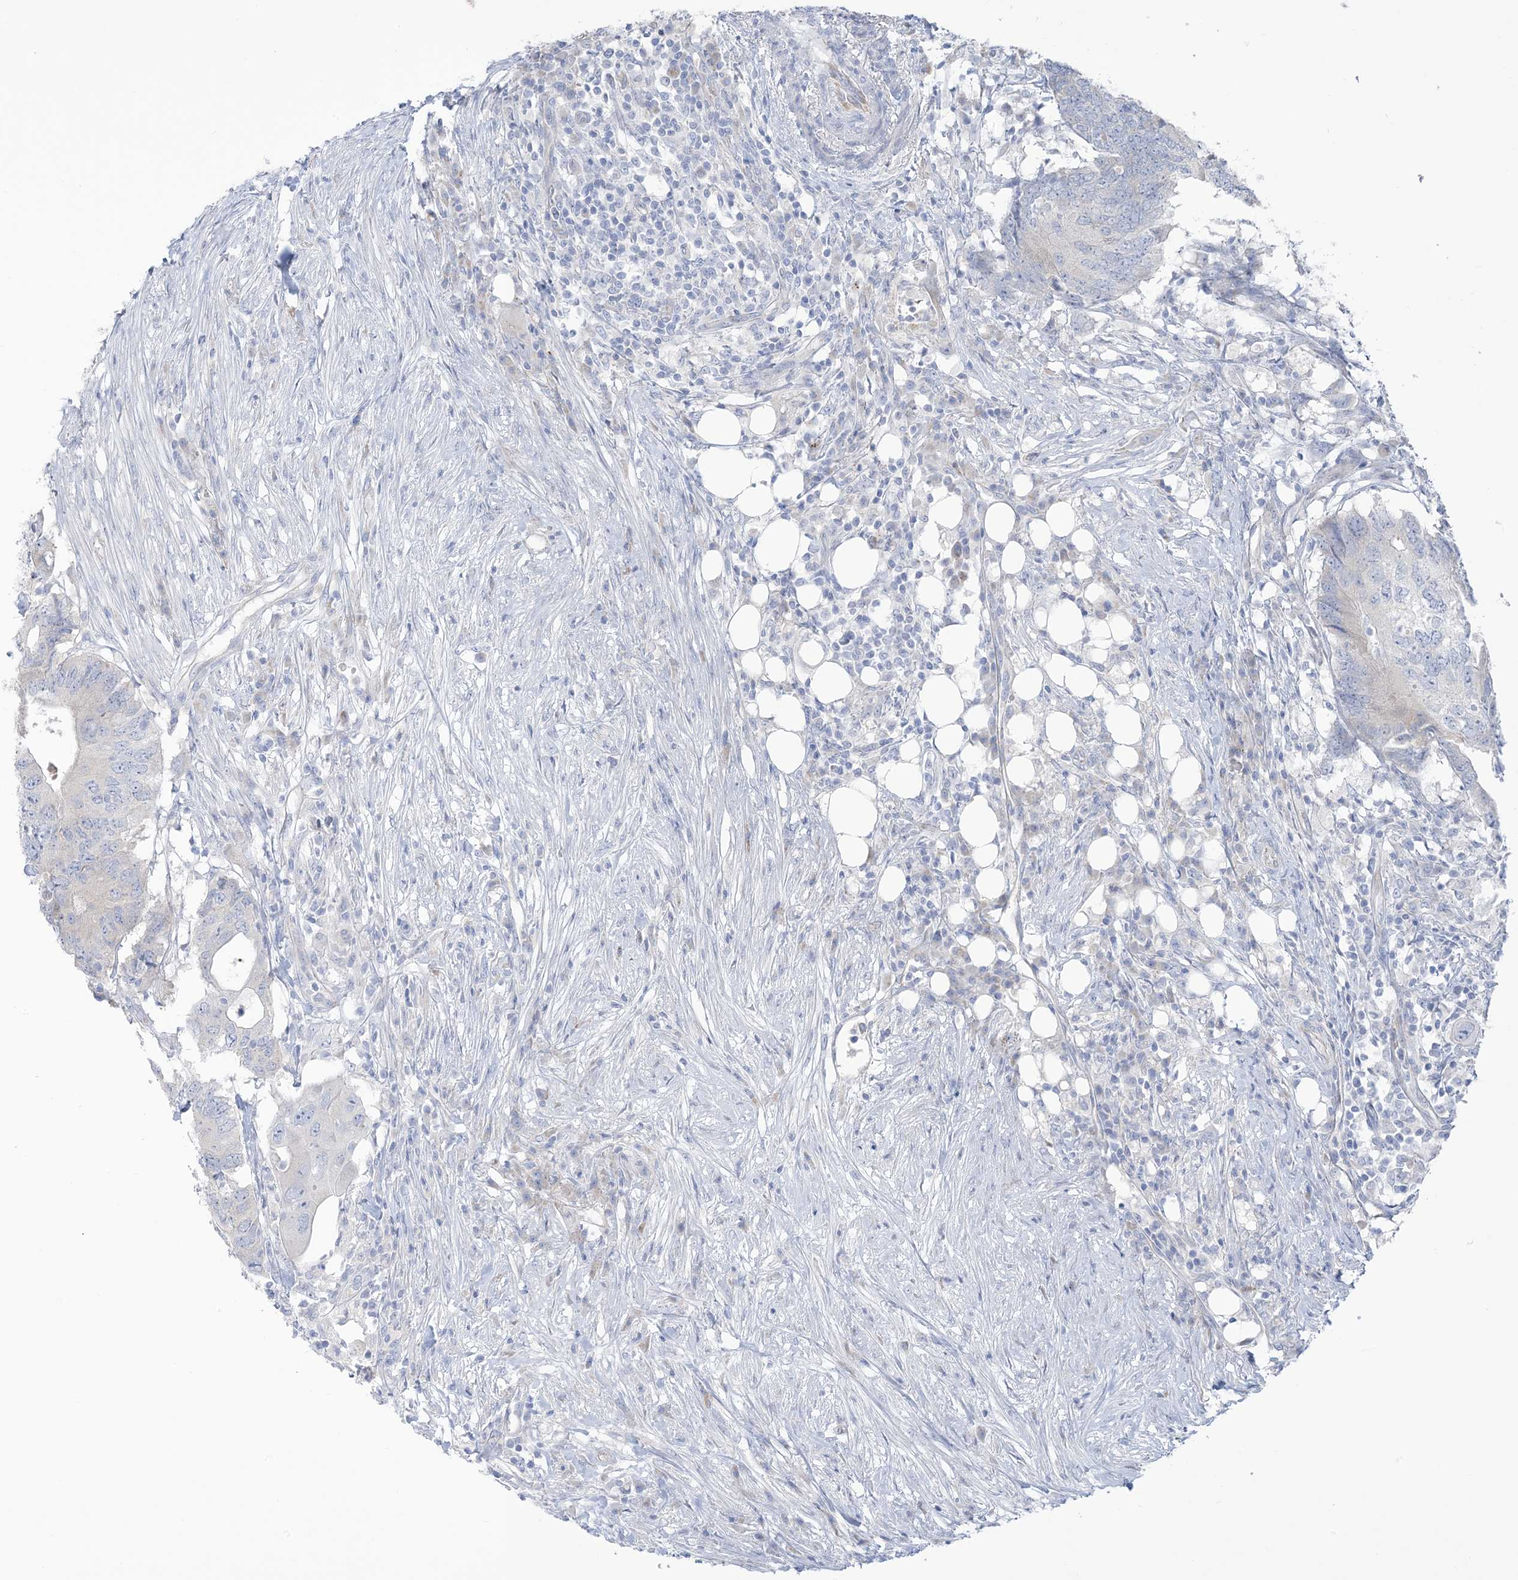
{"staining": {"intensity": "negative", "quantity": "none", "location": "none"}, "tissue": "colorectal cancer", "cell_type": "Tumor cells", "image_type": "cancer", "snomed": [{"axis": "morphology", "description": "Adenocarcinoma, NOS"}, {"axis": "topography", "description": "Colon"}], "caption": "High magnification brightfield microscopy of colorectal cancer stained with DAB (3,3'-diaminobenzidine) (brown) and counterstained with hematoxylin (blue): tumor cells show no significant staining.", "gene": "XIRP2", "patient": {"sex": "male", "age": 71}}